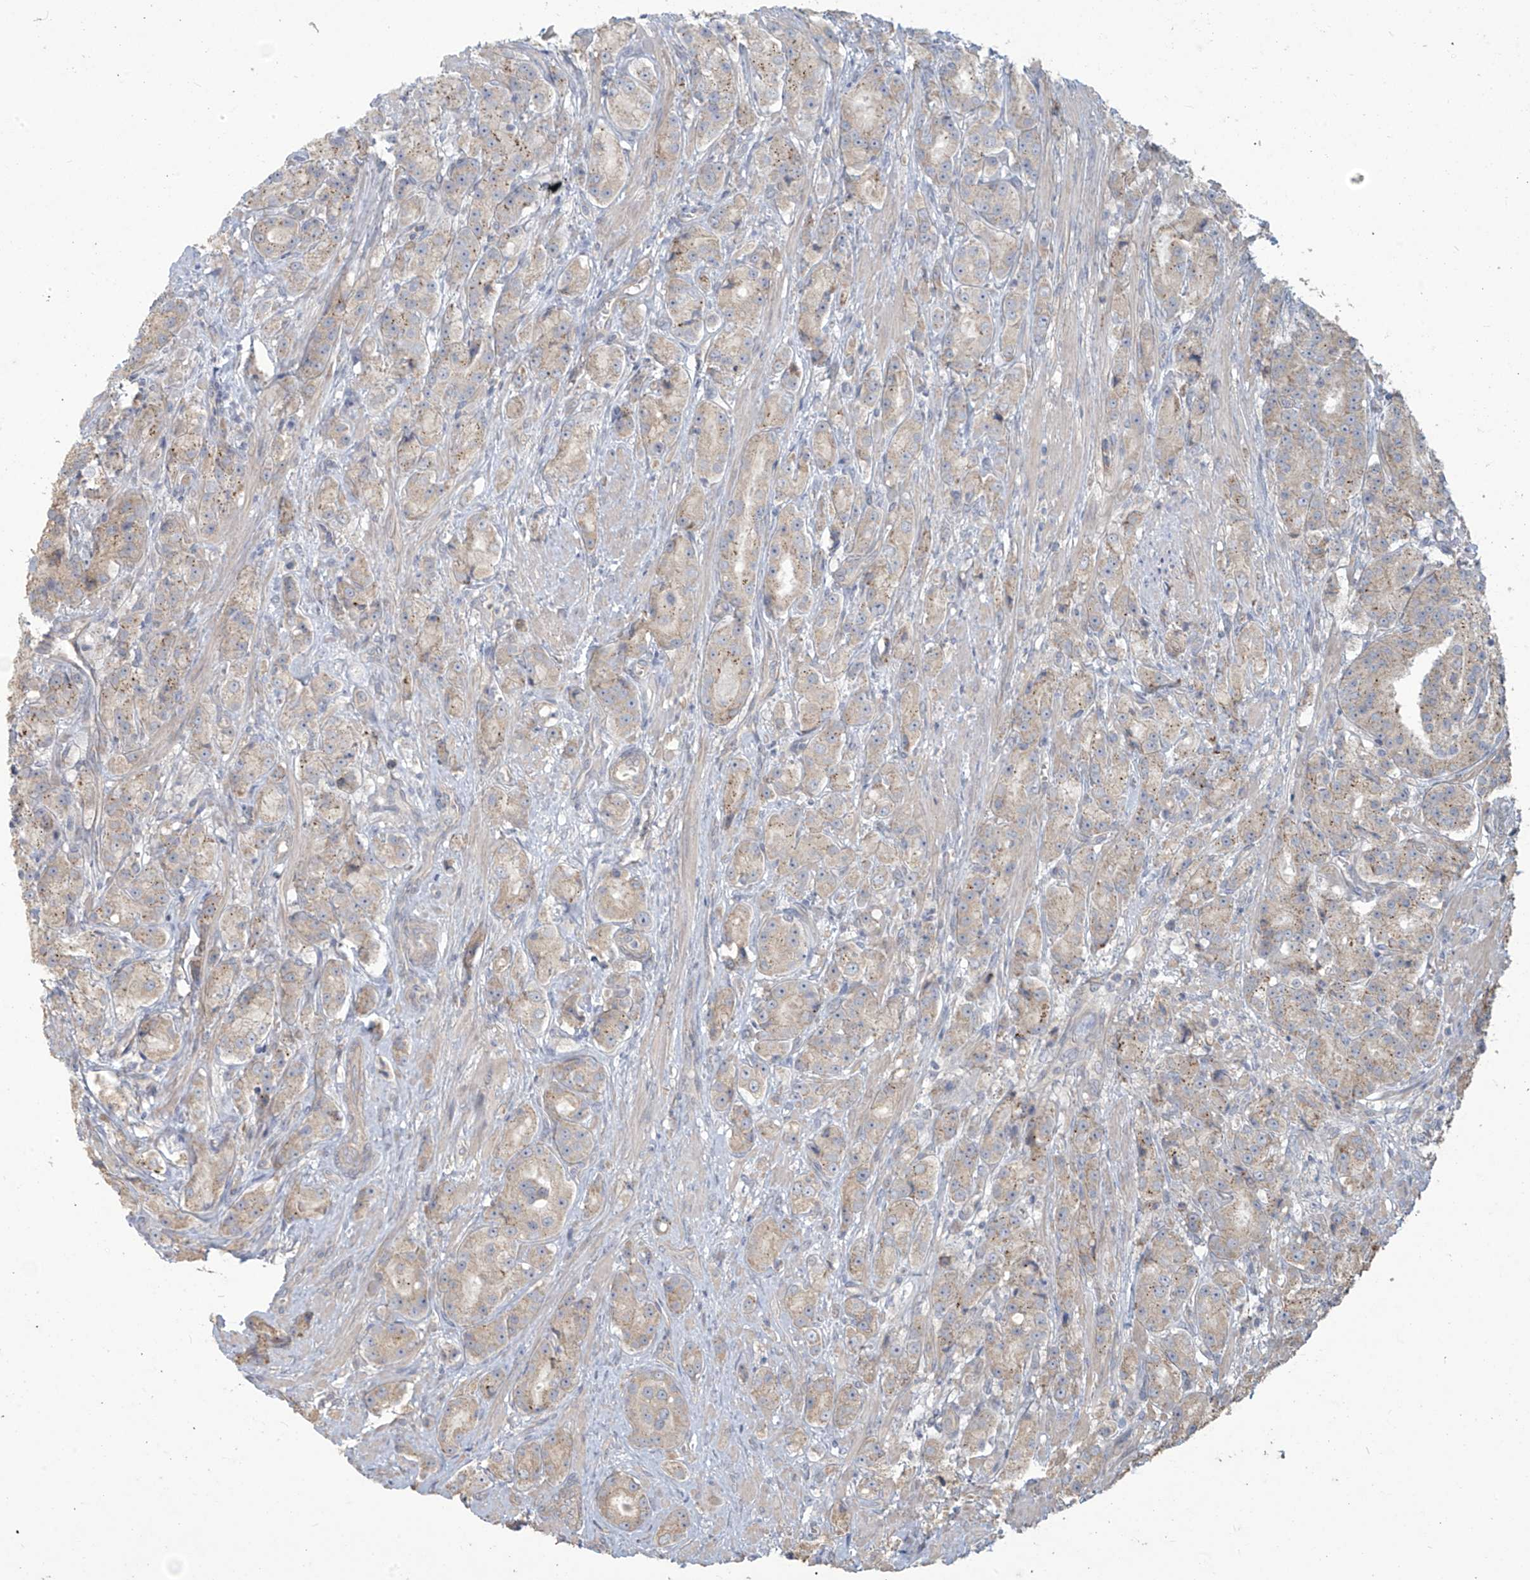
{"staining": {"intensity": "weak", "quantity": "<25%", "location": "cytoplasmic/membranous"}, "tissue": "prostate cancer", "cell_type": "Tumor cells", "image_type": "cancer", "snomed": [{"axis": "morphology", "description": "Adenocarcinoma, High grade"}, {"axis": "topography", "description": "Prostate"}], "caption": "Immunohistochemistry of prostate cancer (high-grade adenocarcinoma) shows no positivity in tumor cells.", "gene": "MAGIX", "patient": {"sex": "male", "age": 60}}